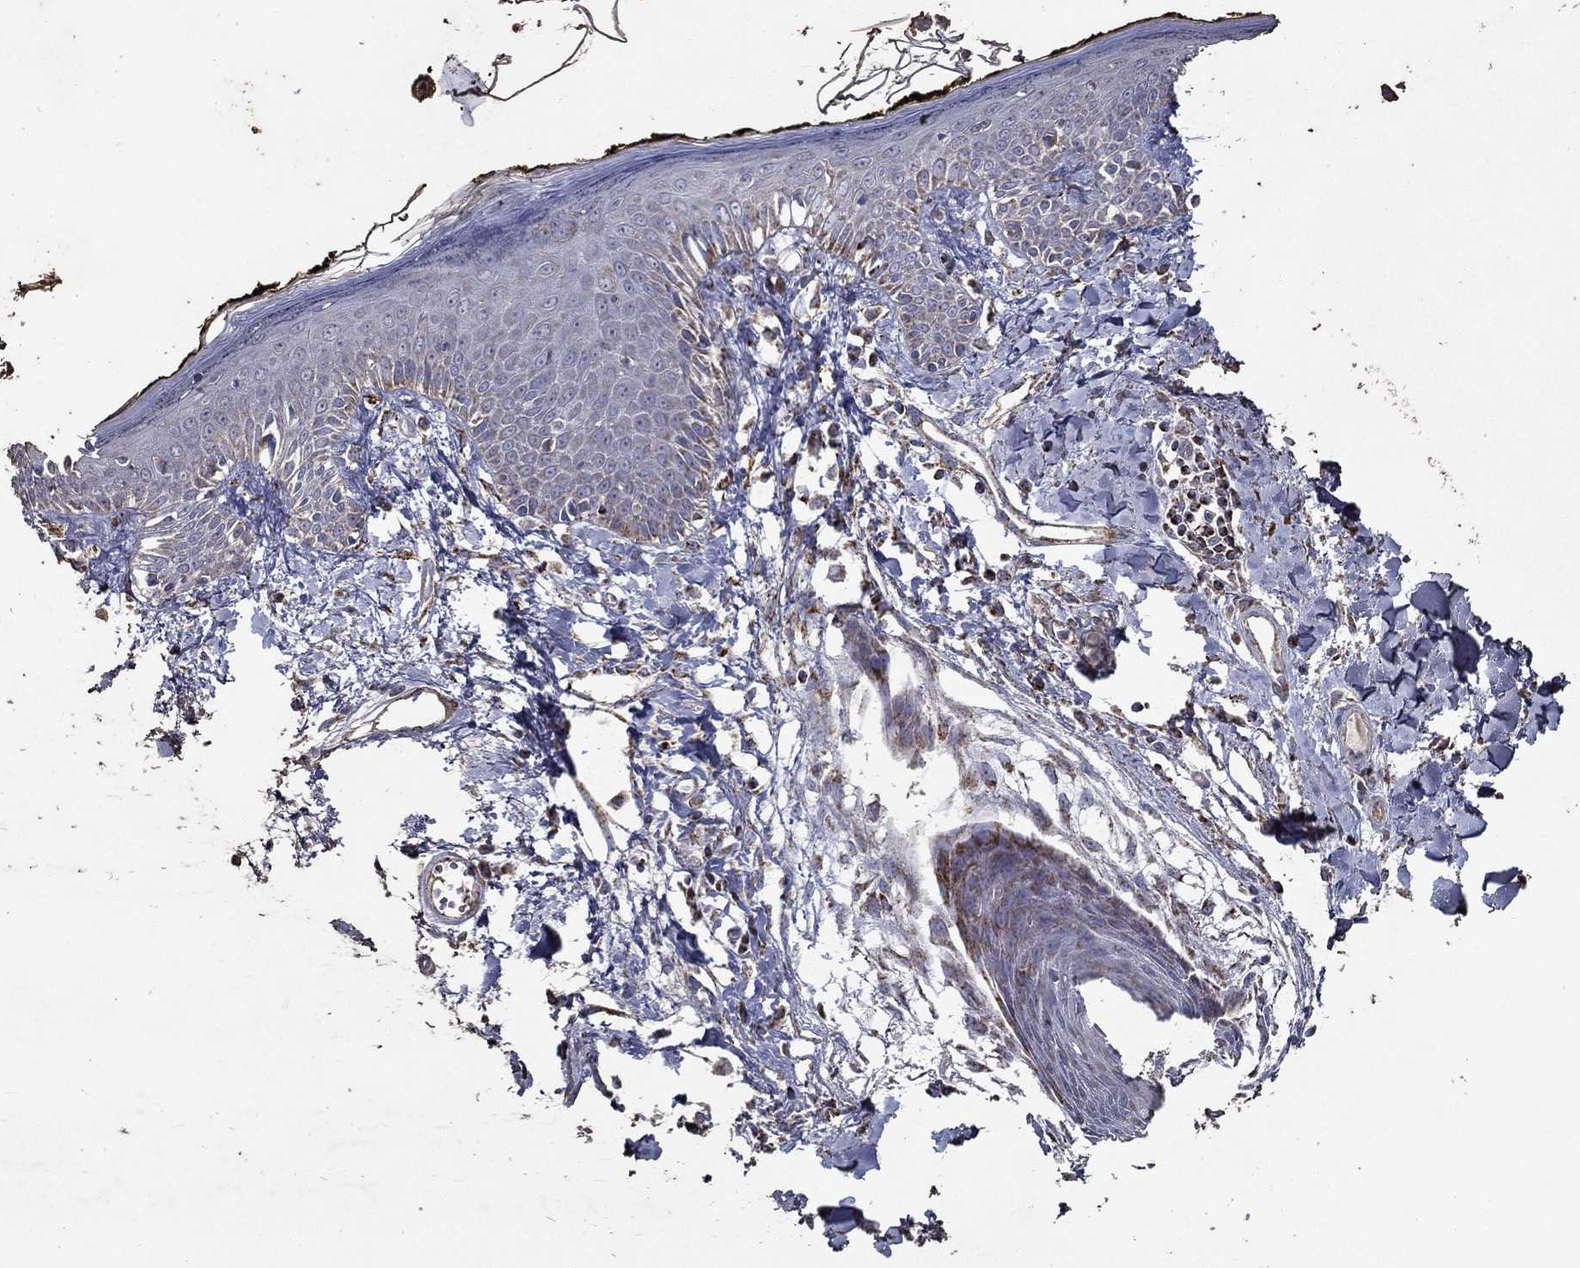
{"staining": {"intensity": "negative", "quantity": "none", "location": "none"}, "tissue": "skin", "cell_type": "Fibroblasts", "image_type": "normal", "snomed": [{"axis": "morphology", "description": "Normal tissue, NOS"}, {"axis": "topography", "description": "Skin"}], "caption": "A histopathology image of human skin is negative for staining in fibroblasts.", "gene": "SFXN1", "patient": {"sex": "male", "age": 76}}